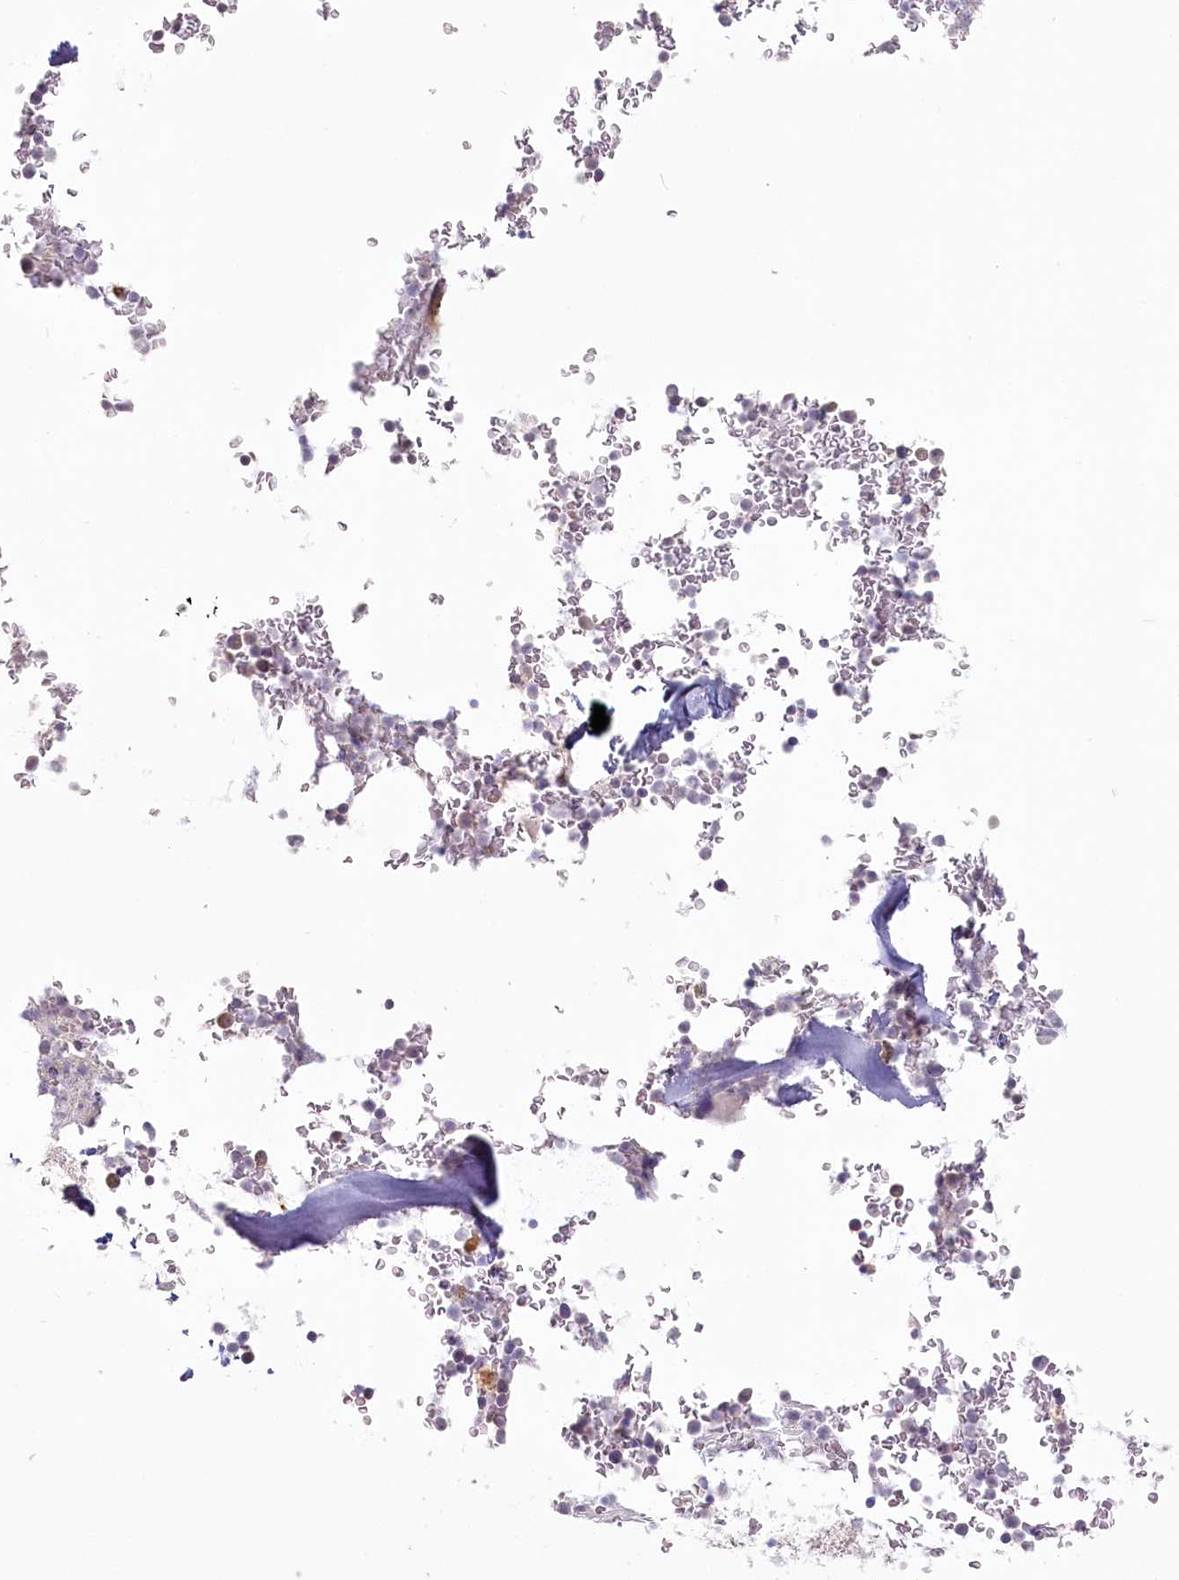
{"staining": {"intensity": "weak", "quantity": "<25%", "location": "cytoplasmic/membranous"}, "tissue": "bone marrow", "cell_type": "Hematopoietic cells", "image_type": "normal", "snomed": [{"axis": "morphology", "description": "Normal tissue, NOS"}, {"axis": "topography", "description": "Bone marrow"}], "caption": "This is an IHC micrograph of normal bone marrow. There is no expression in hematopoietic cells.", "gene": "USP11", "patient": {"sex": "male", "age": 58}}